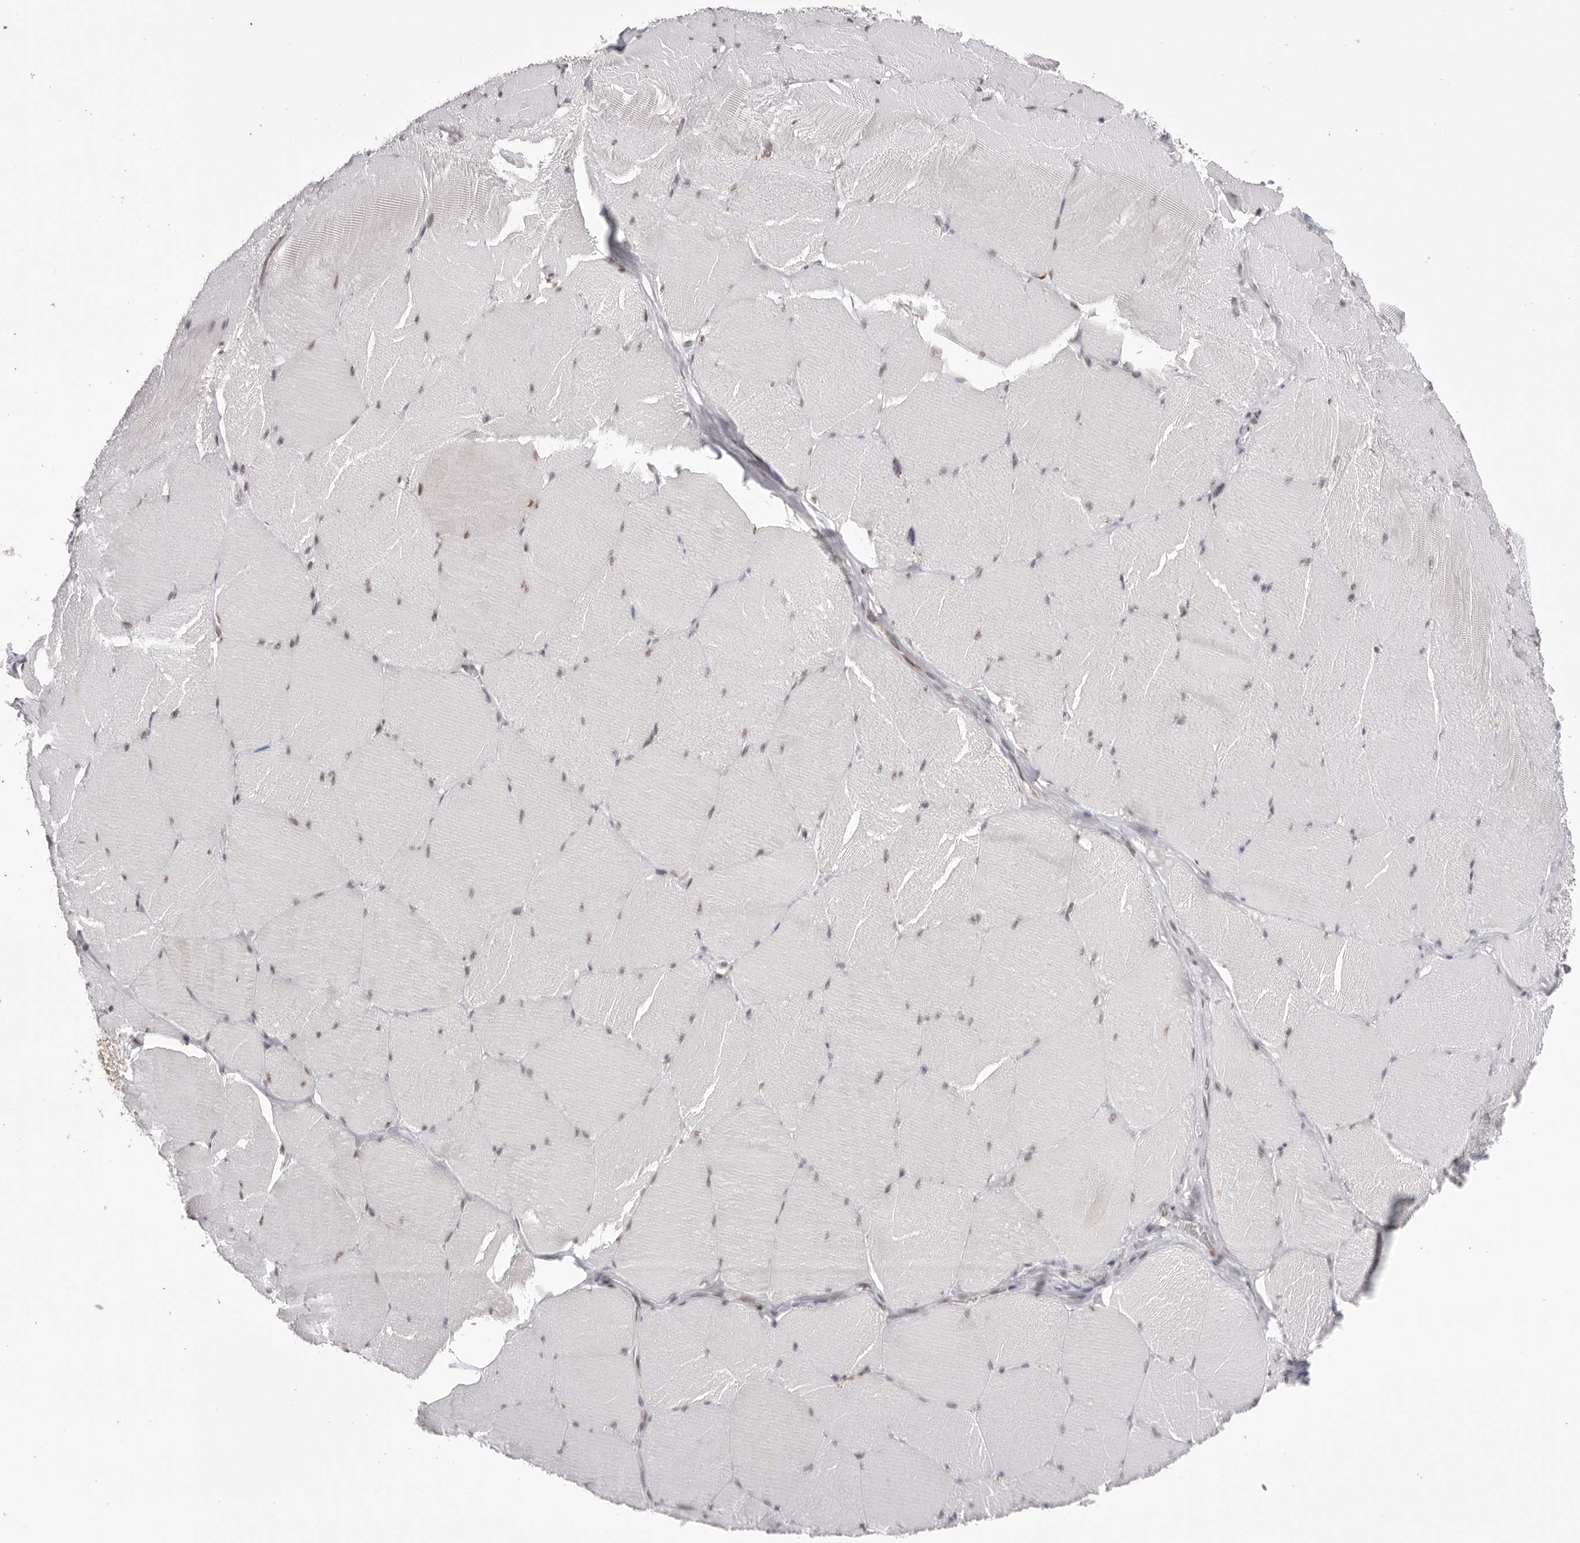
{"staining": {"intensity": "weak", "quantity": "<25%", "location": "nuclear"}, "tissue": "skeletal muscle", "cell_type": "Myocytes", "image_type": "normal", "snomed": [{"axis": "morphology", "description": "Normal tissue, NOS"}, {"axis": "topography", "description": "Skin"}, {"axis": "topography", "description": "Skeletal muscle"}], "caption": "Immunohistochemistry photomicrograph of normal skeletal muscle: human skeletal muscle stained with DAB shows no significant protein positivity in myocytes.", "gene": "BCLAF3", "patient": {"sex": "male", "age": 83}}